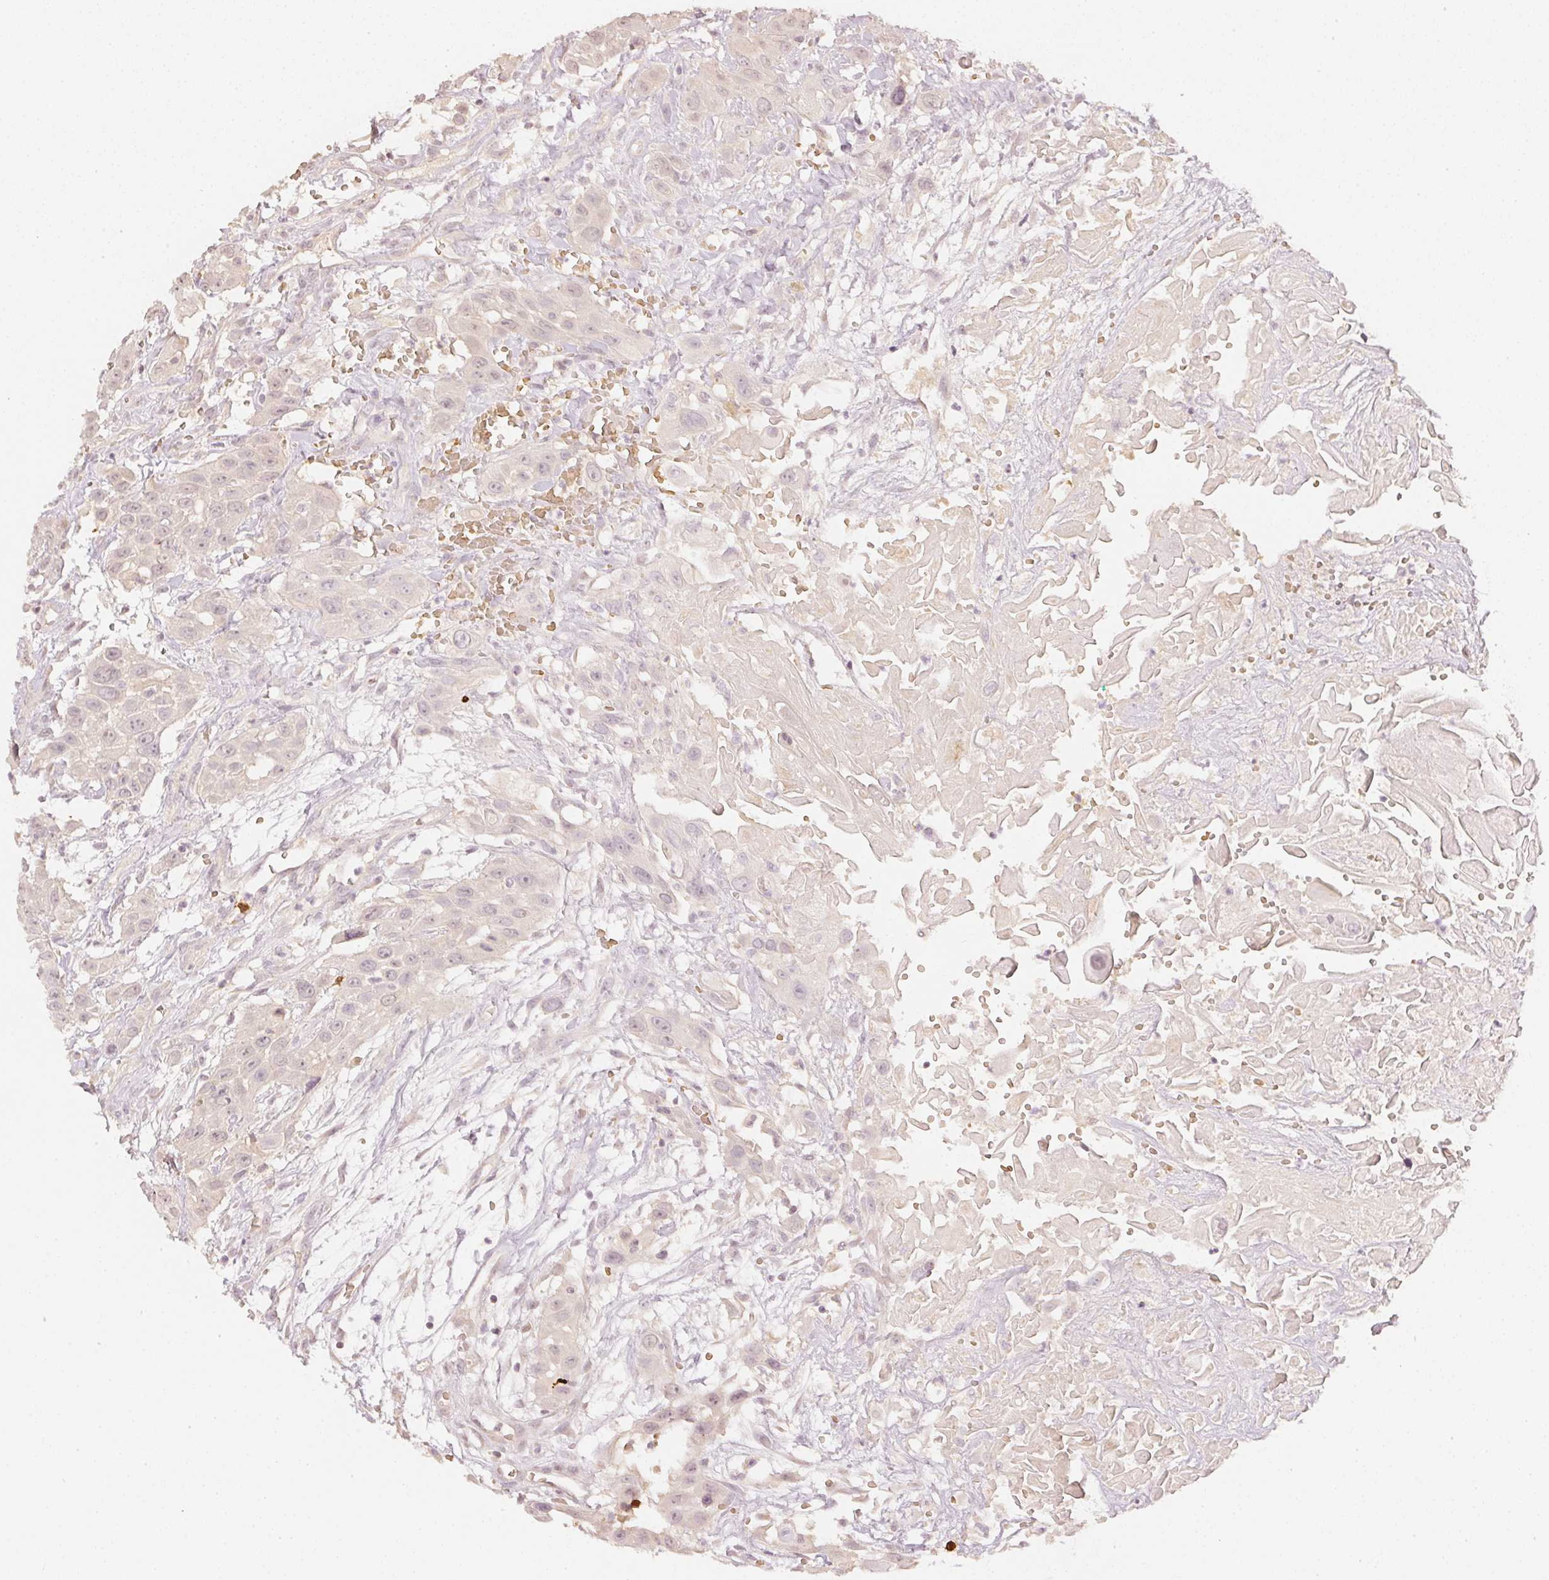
{"staining": {"intensity": "negative", "quantity": "none", "location": "none"}, "tissue": "head and neck cancer", "cell_type": "Tumor cells", "image_type": "cancer", "snomed": [{"axis": "morphology", "description": "Squamous cell carcinoma, NOS"}, {"axis": "topography", "description": "Head-Neck"}], "caption": "The histopathology image reveals no staining of tumor cells in head and neck cancer. (DAB (3,3'-diaminobenzidine) immunohistochemistry (IHC) visualized using brightfield microscopy, high magnification).", "gene": "GZMA", "patient": {"sex": "male", "age": 81}}